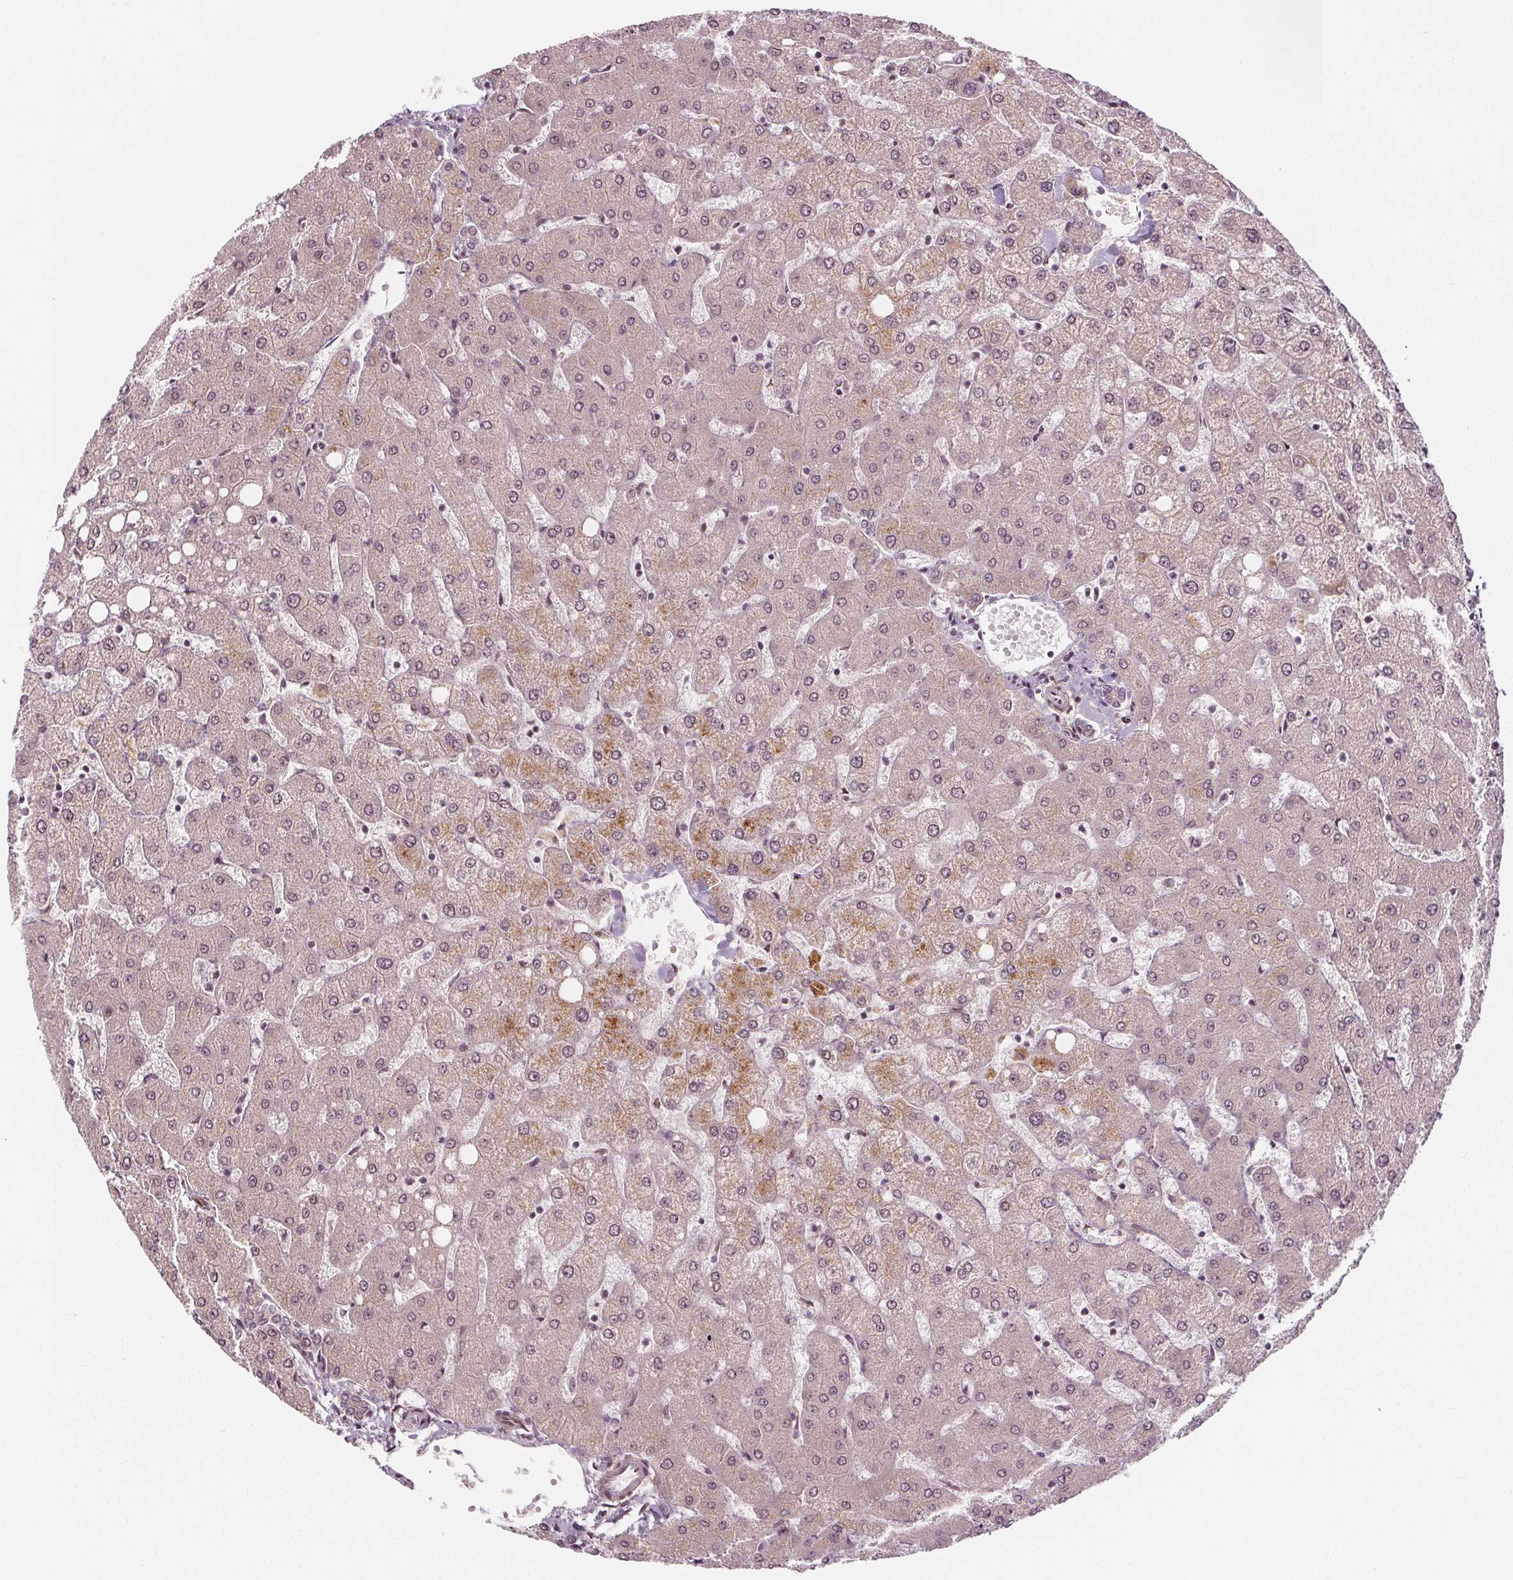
{"staining": {"intensity": "negative", "quantity": "none", "location": "none"}, "tissue": "liver", "cell_type": "Cholangiocytes", "image_type": "normal", "snomed": [{"axis": "morphology", "description": "Normal tissue, NOS"}, {"axis": "topography", "description": "Liver"}], "caption": "High power microscopy image of an immunohistochemistry (IHC) image of normal liver, revealing no significant staining in cholangiocytes. The staining was performed using DAB (3,3'-diaminobenzidine) to visualize the protein expression in brown, while the nuclei were stained in blue with hematoxylin (Magnification: 20x).", "gene": "AKT1S1", "patient": {"sex": "female", "age": 54}}